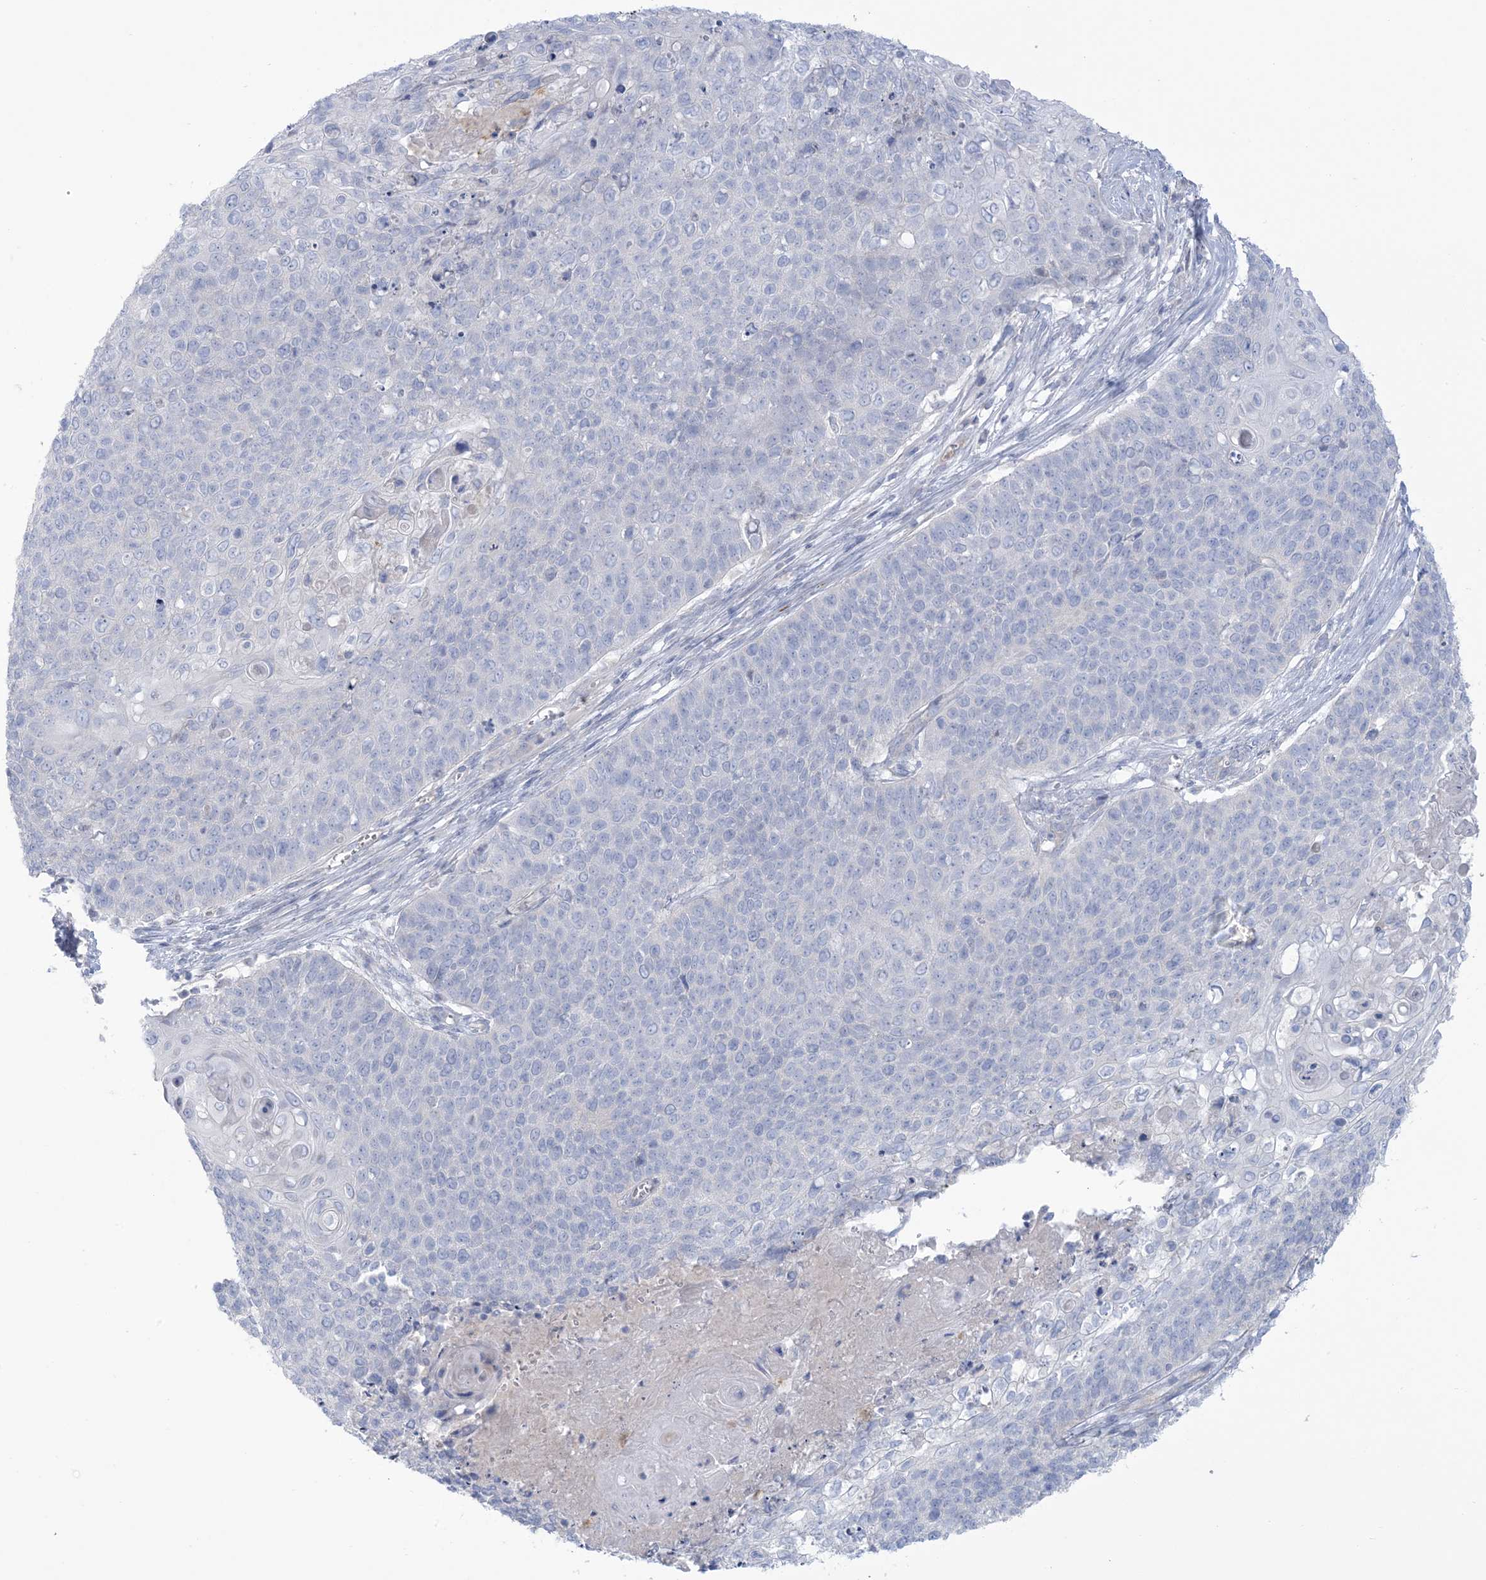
{"staining": {"intensity": "negative", "quantity": "none", "location": "none"}, "tissue": "cervical cancer", "cell_type": "Tumor cells", "image_type": "cancer", "snomed": [{"axis": "morphology", "description": "Squamous cell carcinoma, NOS"}, {"axis": "topography", "description": "Cervix"}], "caption": "High magnification brightfield microscopy of cervical cancer (squamous cell carcinoma) stained with DAB (brown) and counterstained with hematoxylin (blue): tumor cells show no significant staining. The staining was performed using DAB to visualize the protein expression in brown, while the nuclei were stained in blue with hematoxylin (Magnification: 20x).", "gene": "MTHFD2L", "patient": {"sex": "female", "age": 39}}